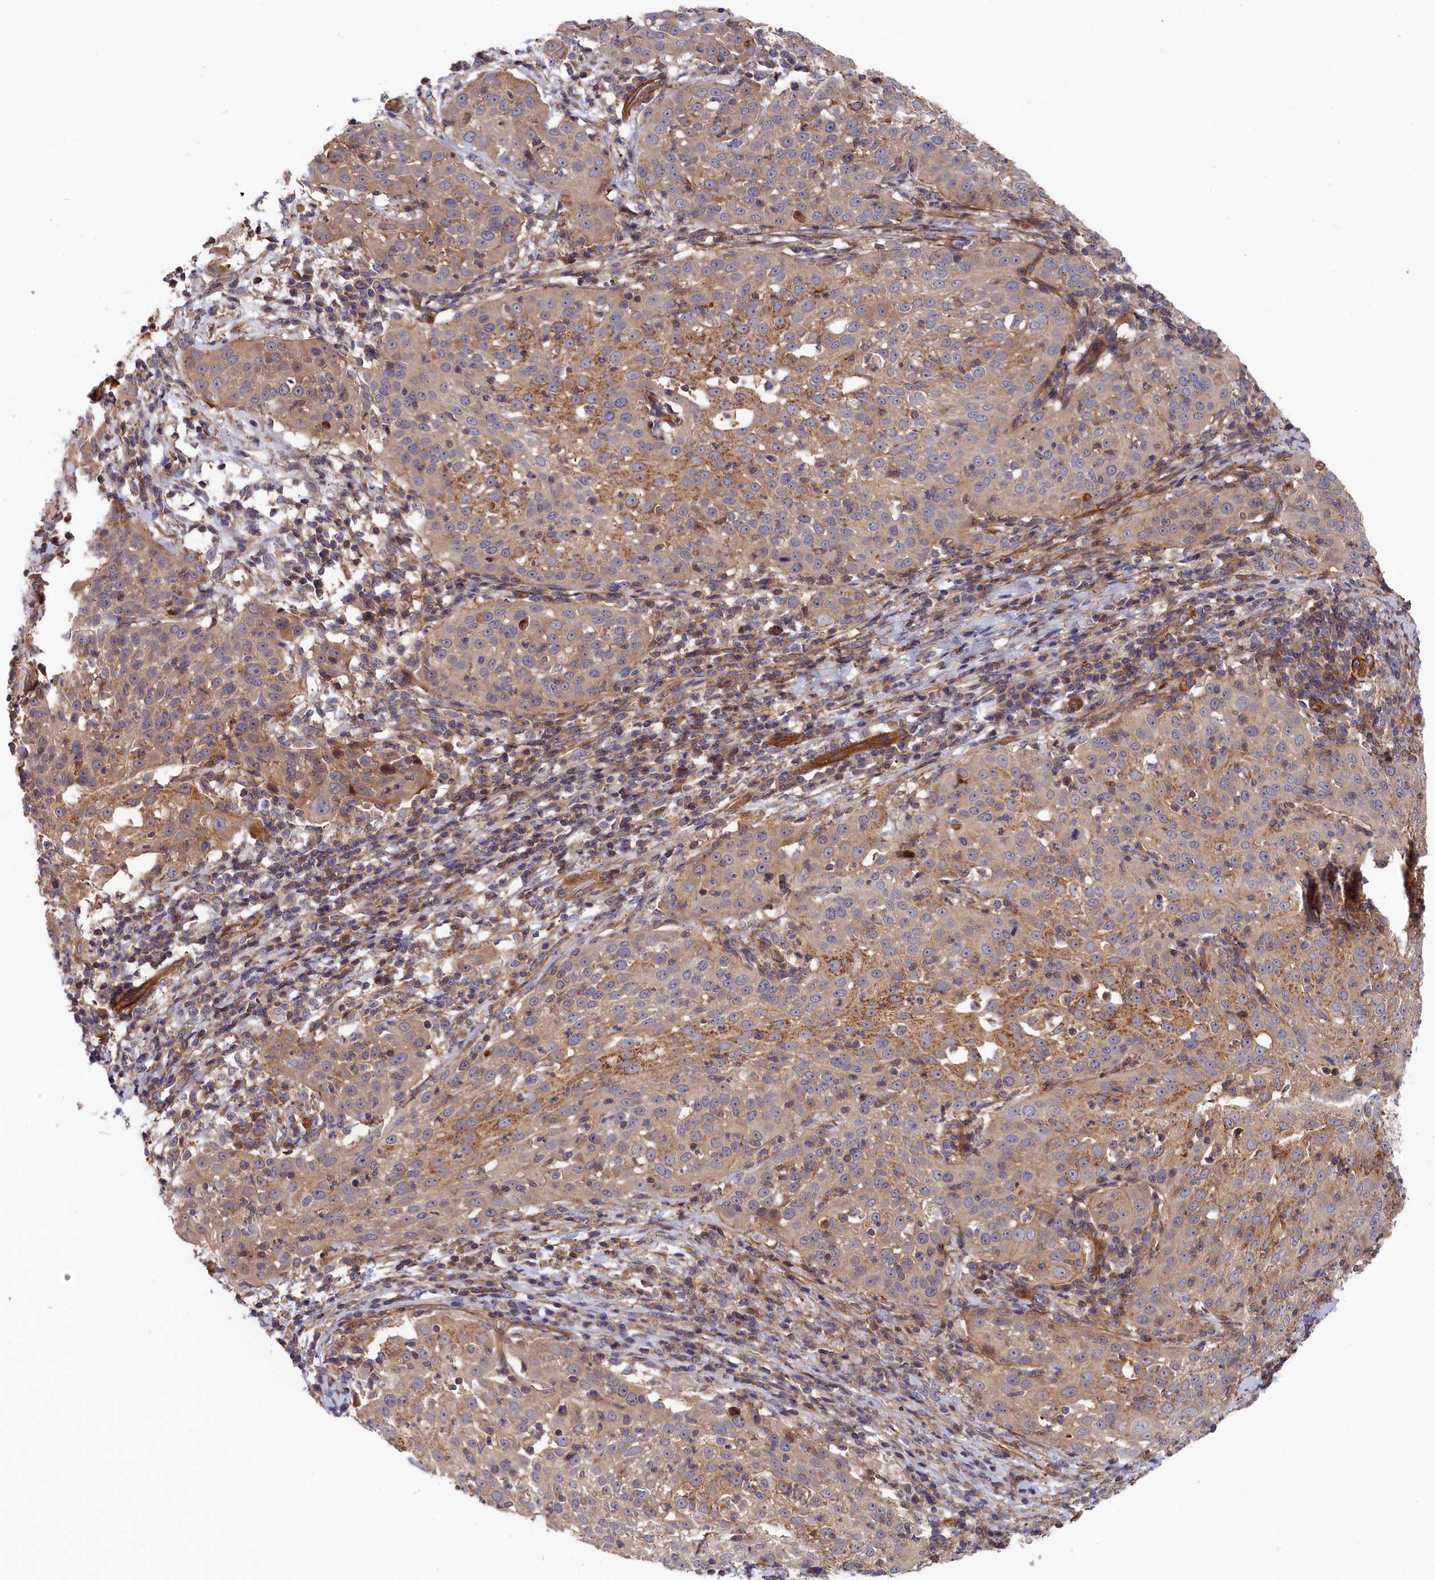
{"staining": {"intensity": "weak", "quantity": "25%-75%", "location": "cytoplasmic/membranous"}, "tissue": "cervical cancer", "cell_type": "Tumor cells", "image_type": "cancer", "snomed": [{"axis": "morphology", "description": "Squamous cell carcinoma, NOS"}, {"axis": "topography", "description": "Cervix"}], "caption": "This histopathology image reveals immunohistochemistry (IHC) staining of human cervical cancer, with low weak cytoplasmic/membranous positivity in approximately 25%-75% of tumor cells.", "gene": "LDHD", "patient": {"sex": "female", "age": 57}}